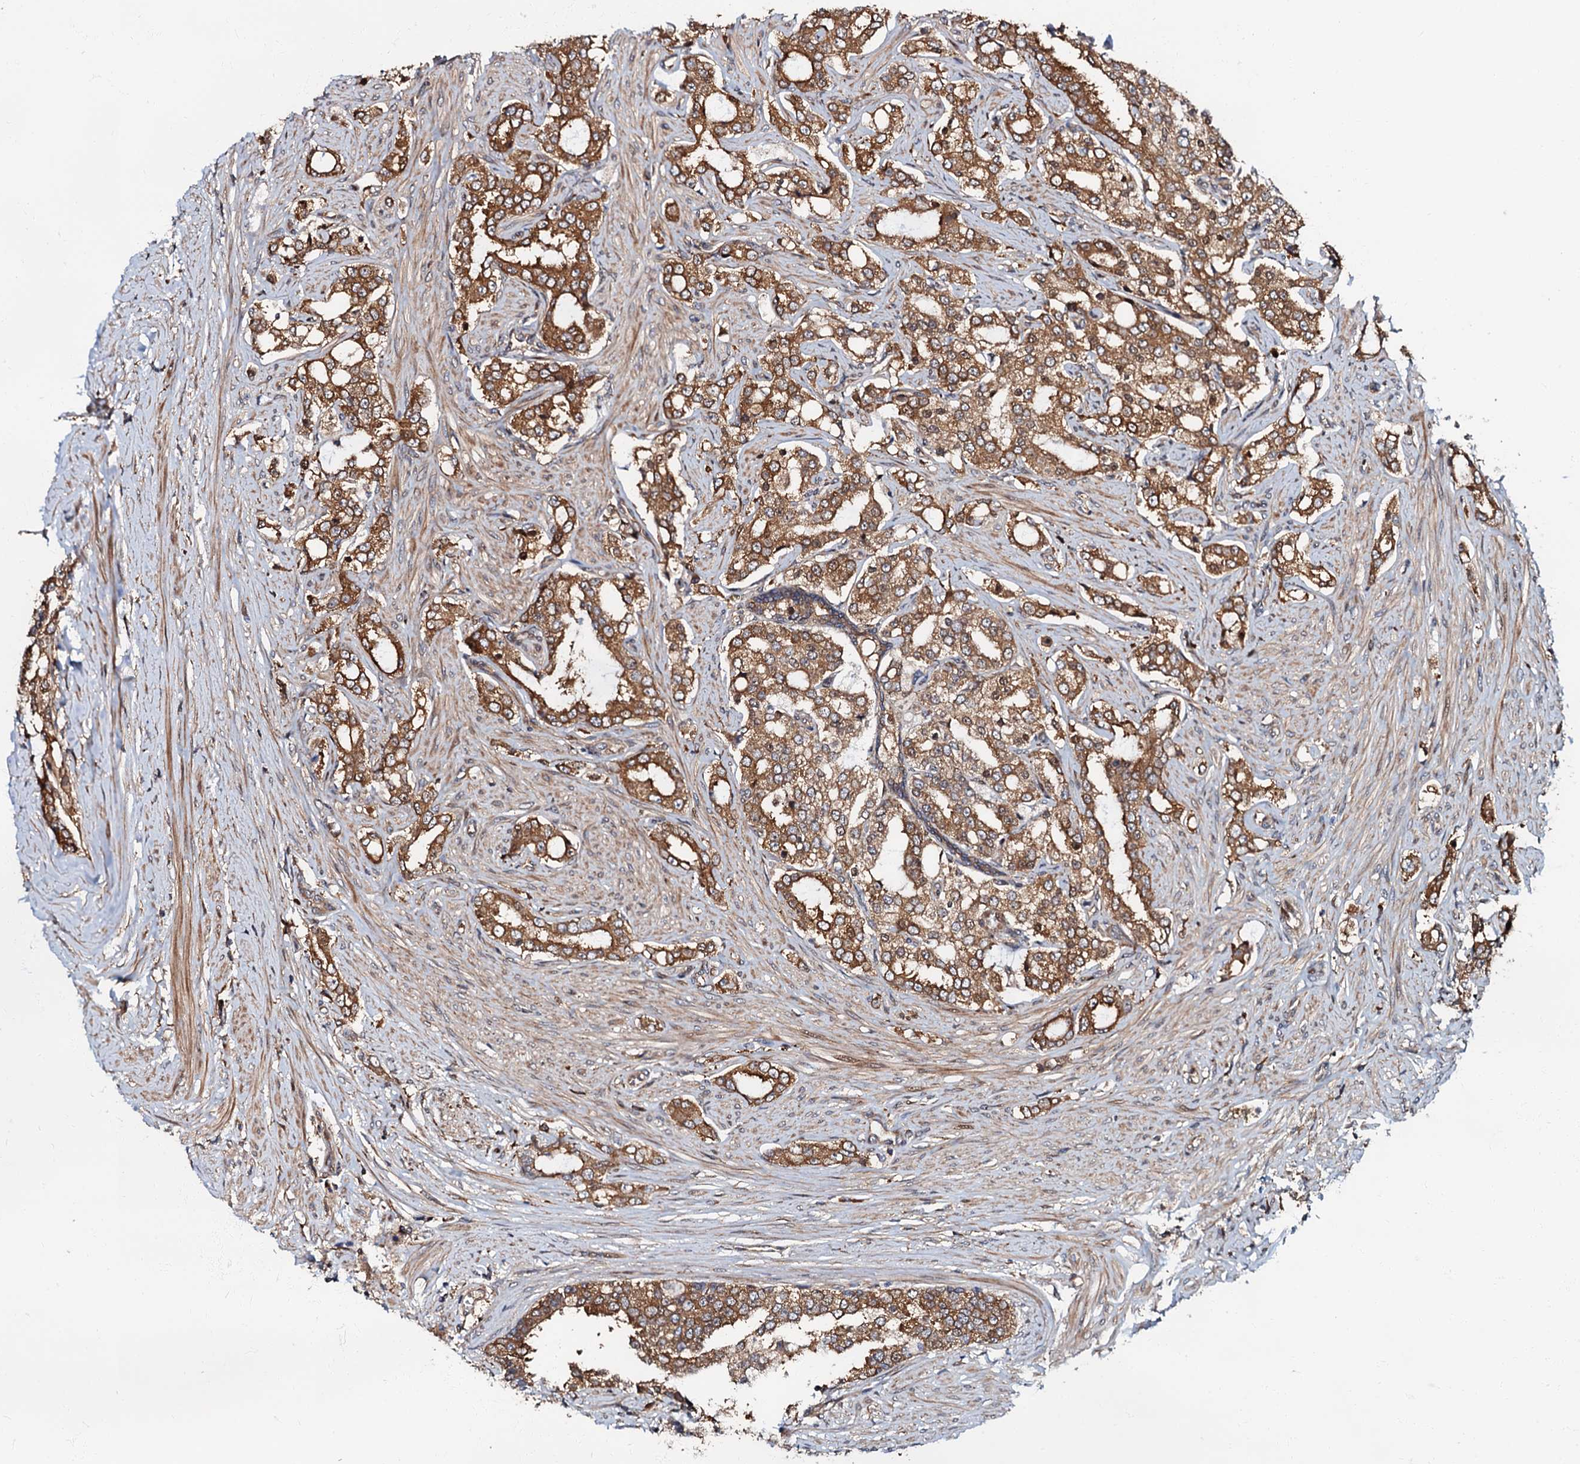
{"staining": {"intensity": "moderate", "quantity": ">75%", "location": "cytoplasmic/membranous"}, "tissue": "prostate cancer", "cell_type": "Tumor cells", "image_type": "cancer", "snomed": [{"axis": "morphology", "description": "Adenocarcinoma, High grade"}, {"axis": "topography", "description": "Prostate"}], "caption": "Protein expression analysis of human prostate cancer (high-grade adenocarcinoma) reveals moderate cytoplasmic/membranous positivity in about >75% of tumor cells. The protein of interest is shown in brown color, while the nuclei are stained blue.", "gene": "OSBP", "patient": {"sex": "male", "age": 64}}